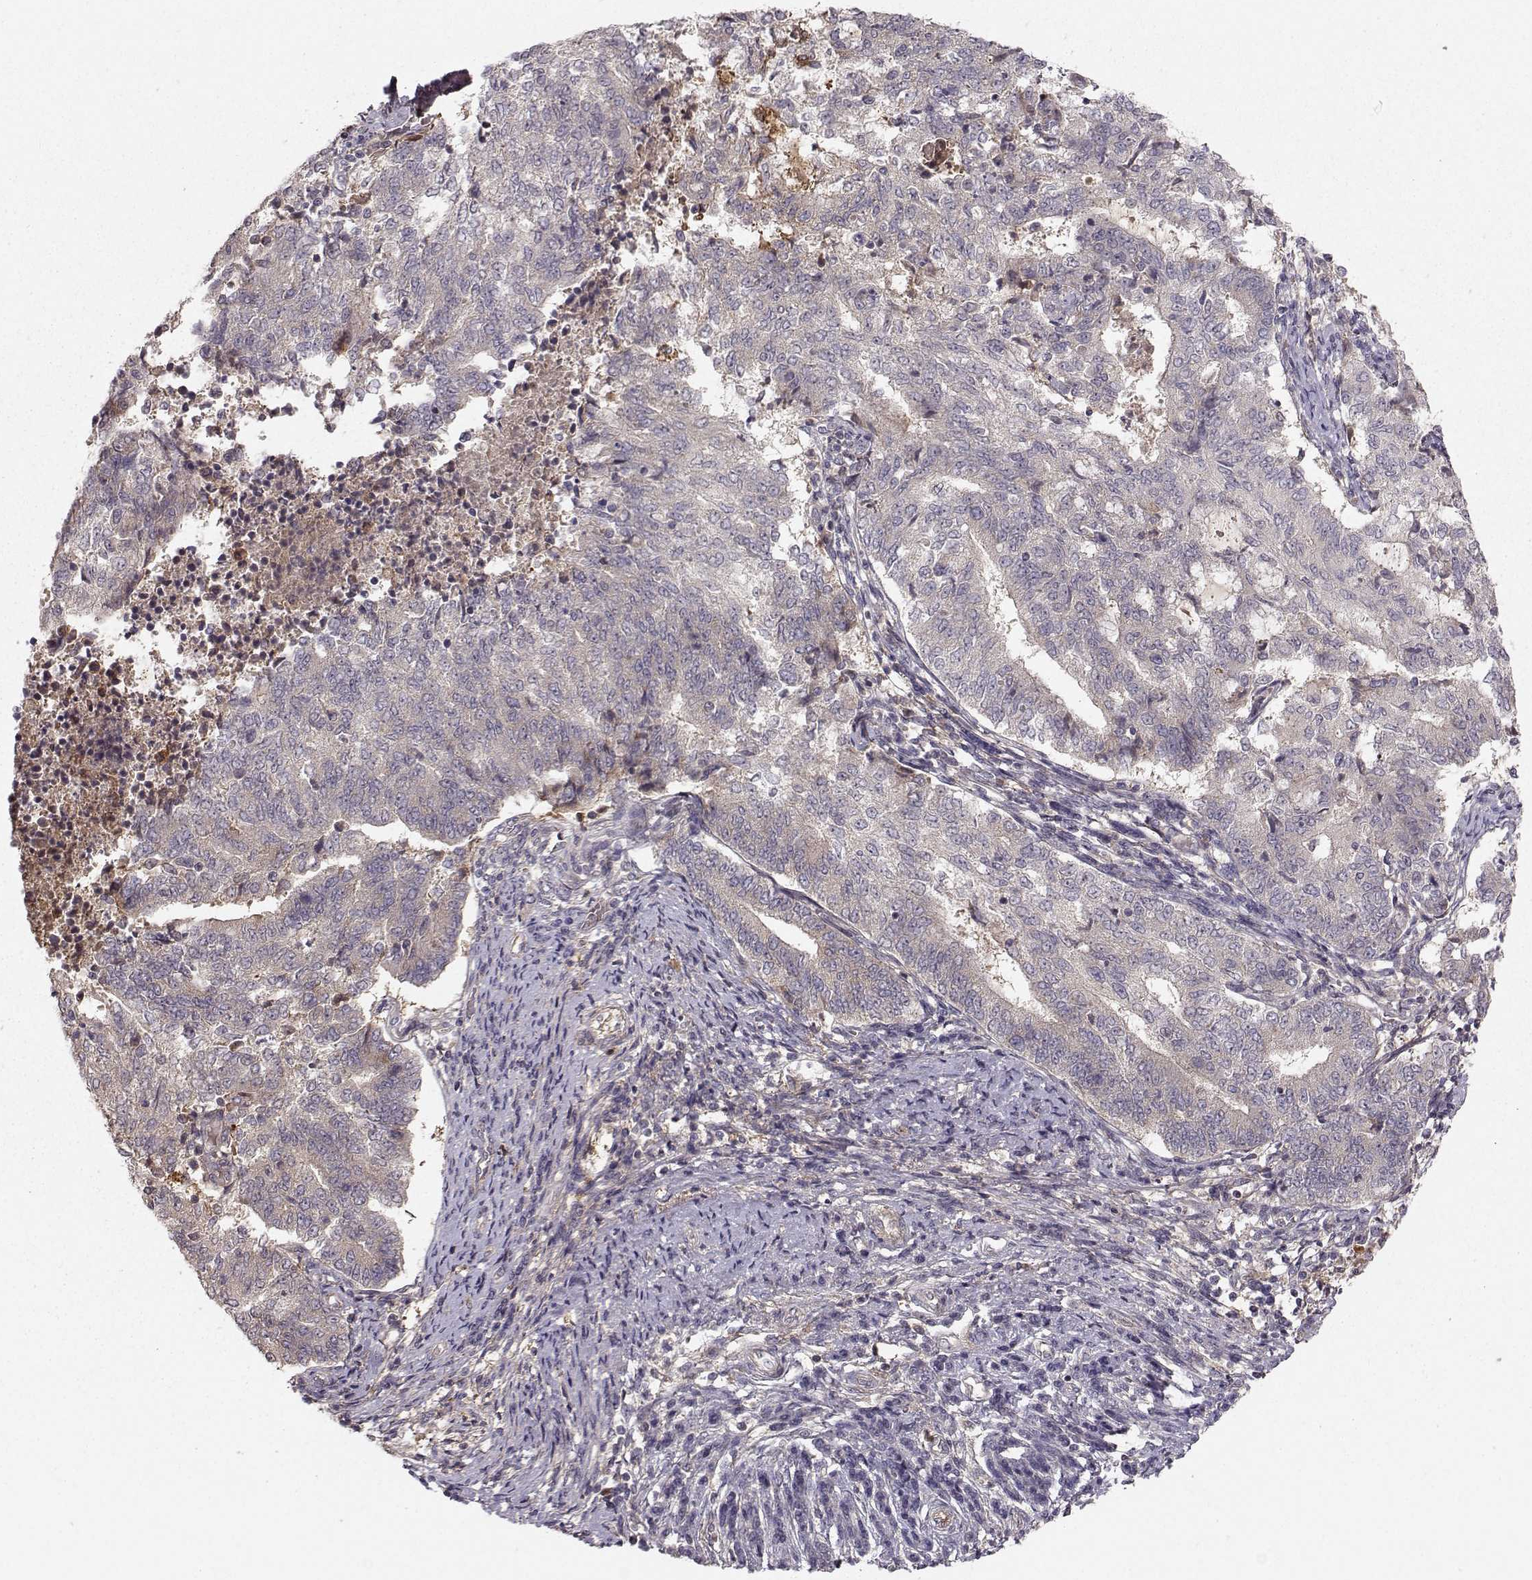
{"staining": {"intensity": "weak", "quantity": "<25%", "location": "cytoplasmic/membranous"}, "tissue": "endometrial cancer", "cell_type": "Tumor cells", "image_type": "cancer", "snomed": [{"axis": "morphology", "description": "Adenocarcinoma, NOS"}, {"axis": "topography", "description": "Endometrium"}], "caption": "This histopathology image is of adenocarcinoma (endometrial) stained with immunohistochemistry to label a protein in brown with the nuclei are counter-stained blue. There is no staining in tumor cells.", "gene": "WNT6", "patient": {"sex": "female", "age": 65}}